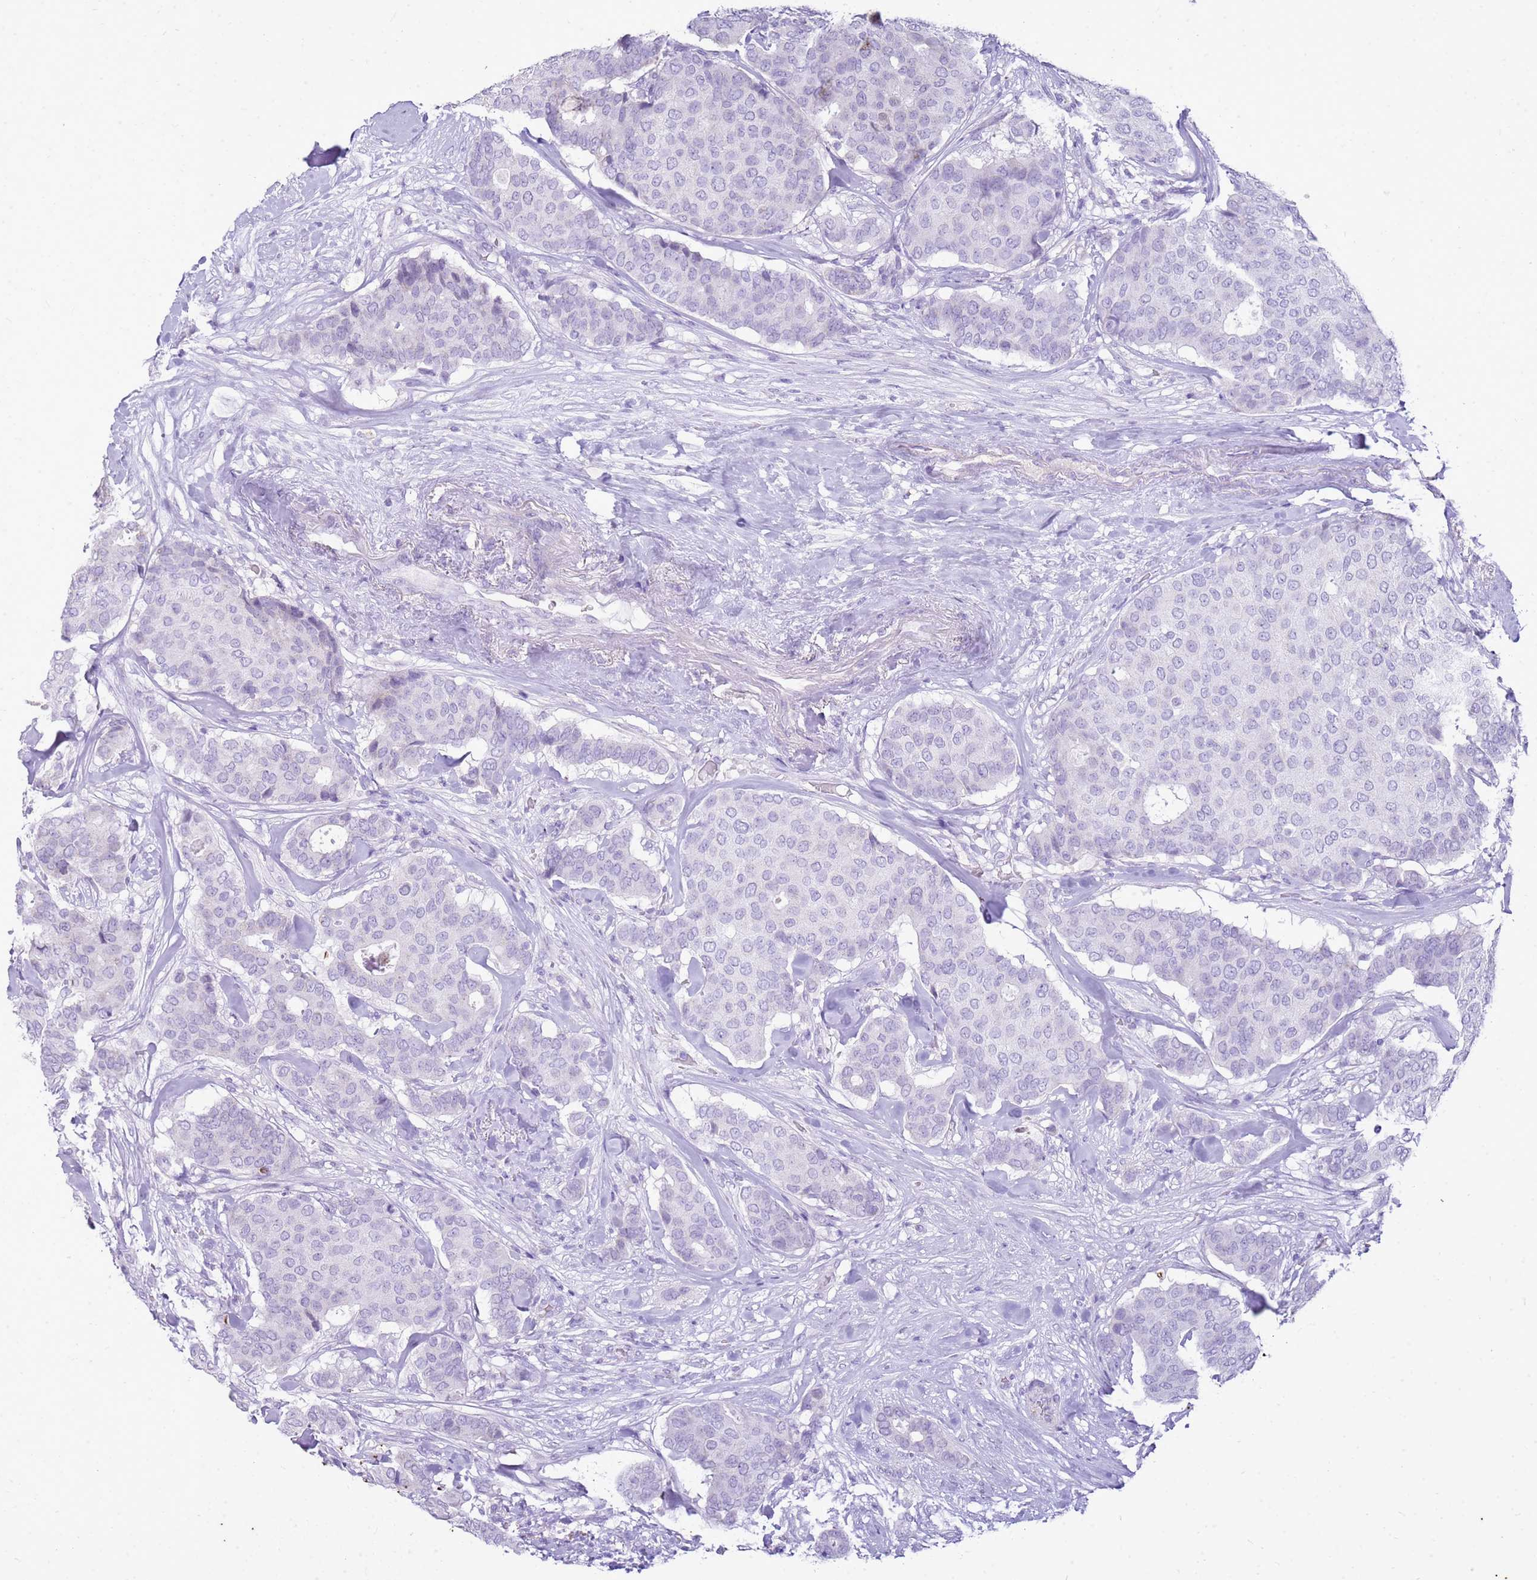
{"staining": {"intensity": "negative", "quantity": "none", "location": "none"}, "tissue": "breast cancer", "cell_type": "Tumor cells", "image_type": "cancer", "snomed": [{"axis": "morphology", "description": "Duct carcinoma"}, {"axis": "topography", "description": "Breast"}], "caption": "This is an immunohistochemistry (IHC) histopathology image of human invasive ductal carcinoma (breast). There is no positivity in tumor cells.", "gene": "FABP2", "patient": {"sex": "female", "age": 75}}